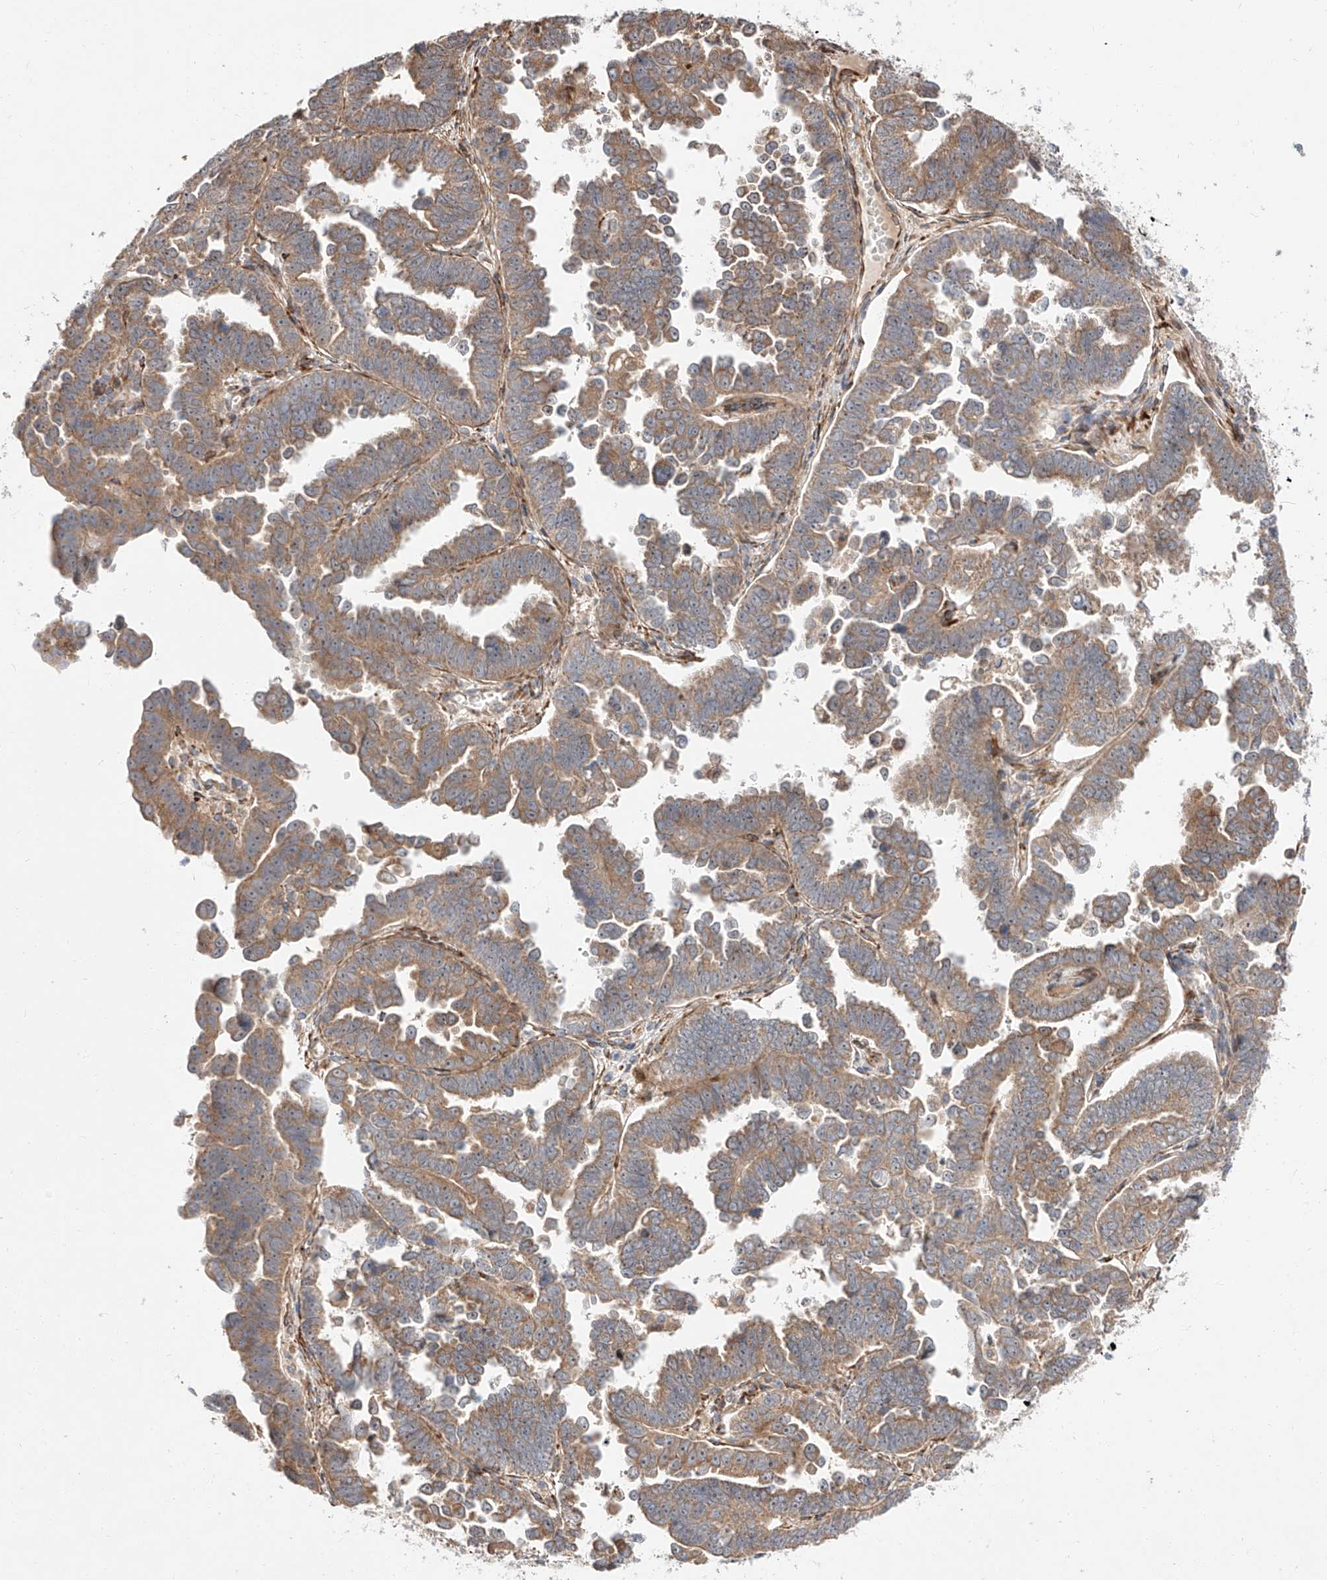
{"staining": {"intensity": "weak", "quantity": "25%-75%", "location": "cytoplasmic/membranous"}, "tissue": "endometrial cancer", "cell_type": "Tumor cells", "image_type": "cancer", "snomed": [{"axis": "morphology", "description": "Adenocarcinoma, NOS"}, {"axis": "topography", "description": "Endometrium"}], "caption": "A brown stain shows weak cytoplasmic/membranous positivity of a protein in human adenocarcinoma (endometrial) tumor cells.", "gene": "DIRAS3", "patient": {"sex": "female", "age": 75}}